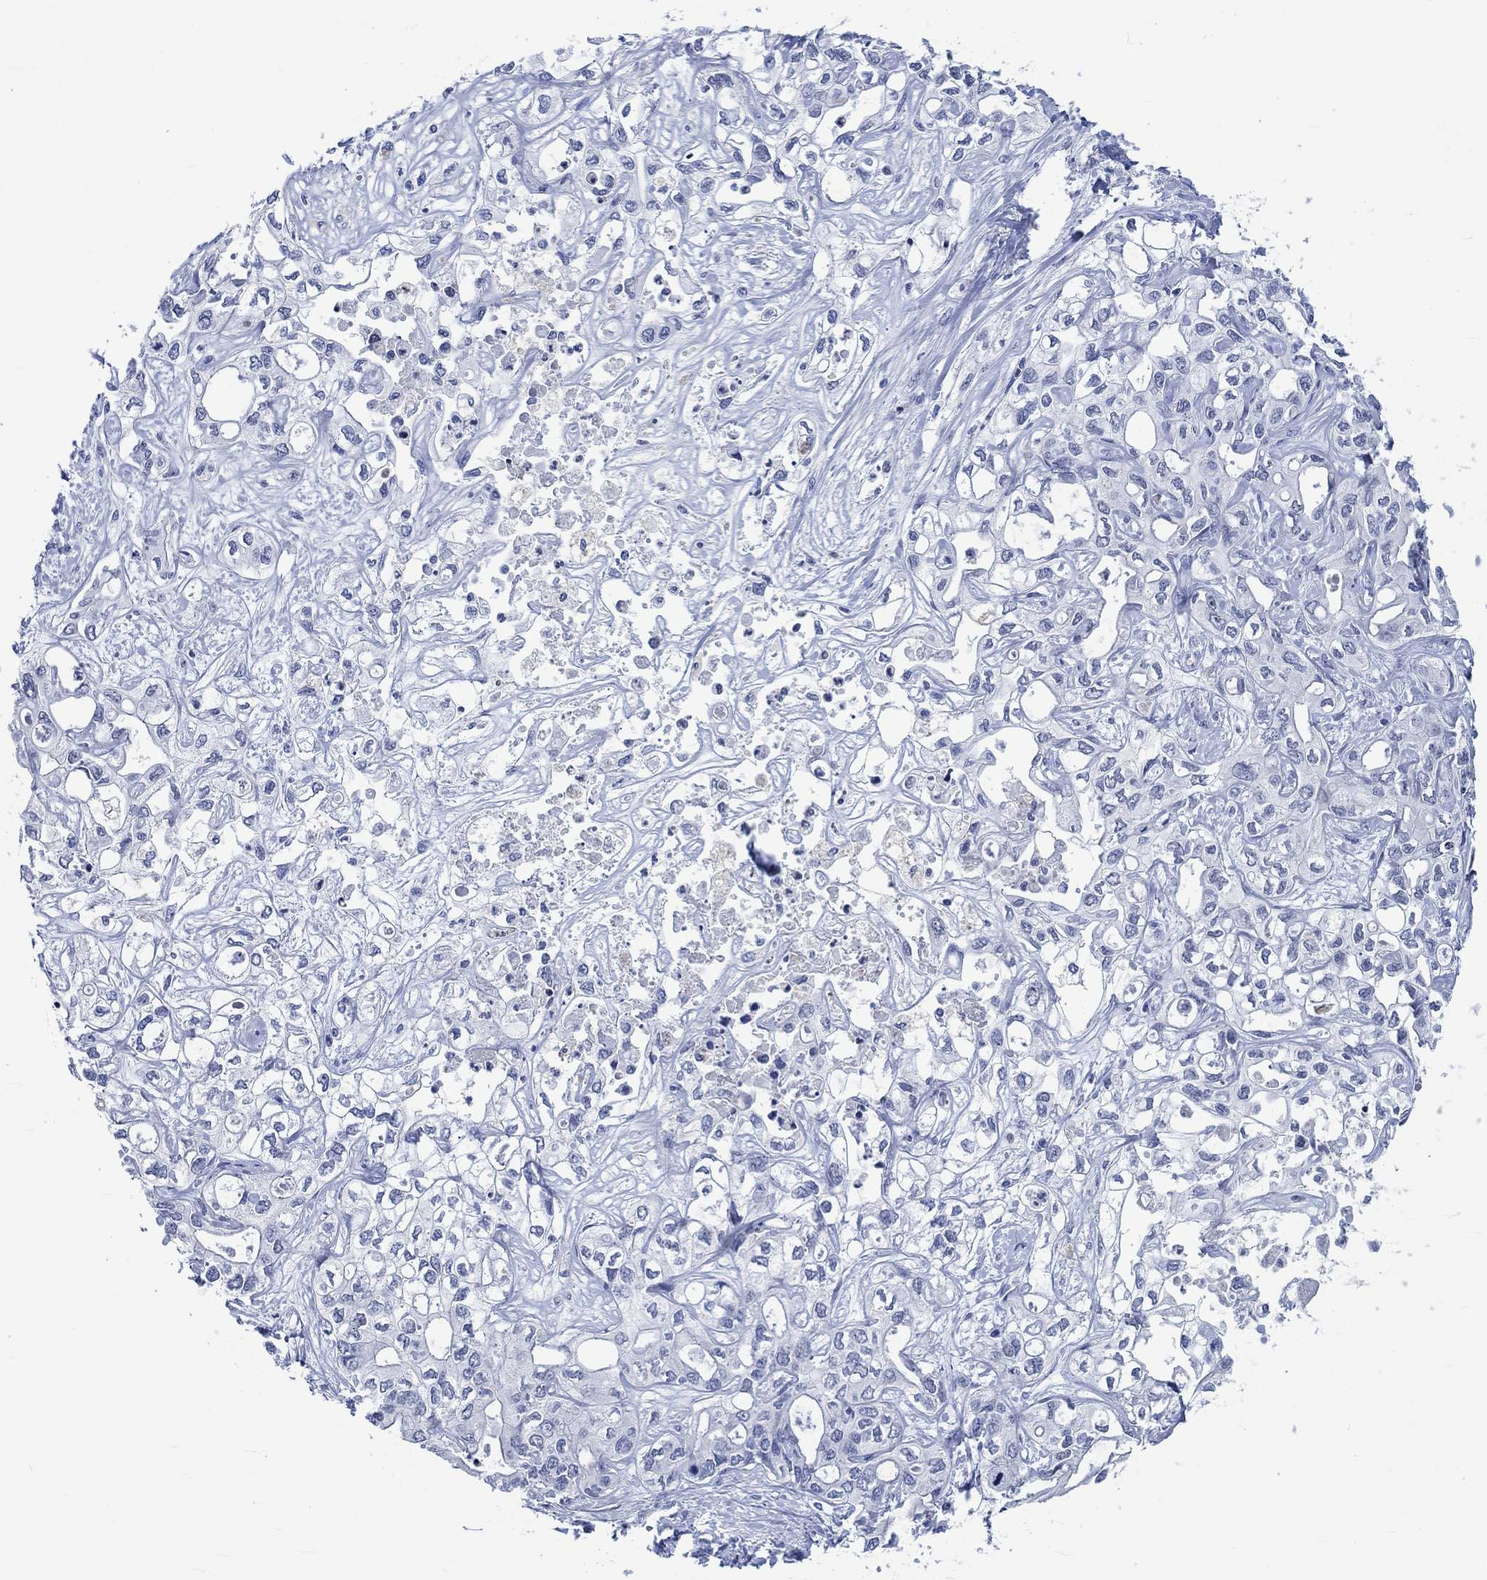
{"staining": {"intensity": "negative", "quantity": "none", "location": "none"}, "tissue": "liver cancer", "cell_type": "Tumor cells", "image_type": "cancer", "snomed": [{"axis": "morphology", "description": "Cholangiocarcinoma"}, {"axis": "topography", "description": "Liver"}], "caption": "DAB immunohistochemical staining of cholangiocarcinoma (liver) shows no significant expression in tumor cells.", "gene": "ZNF446", "patient": {"sex": "female", "age": 64}}